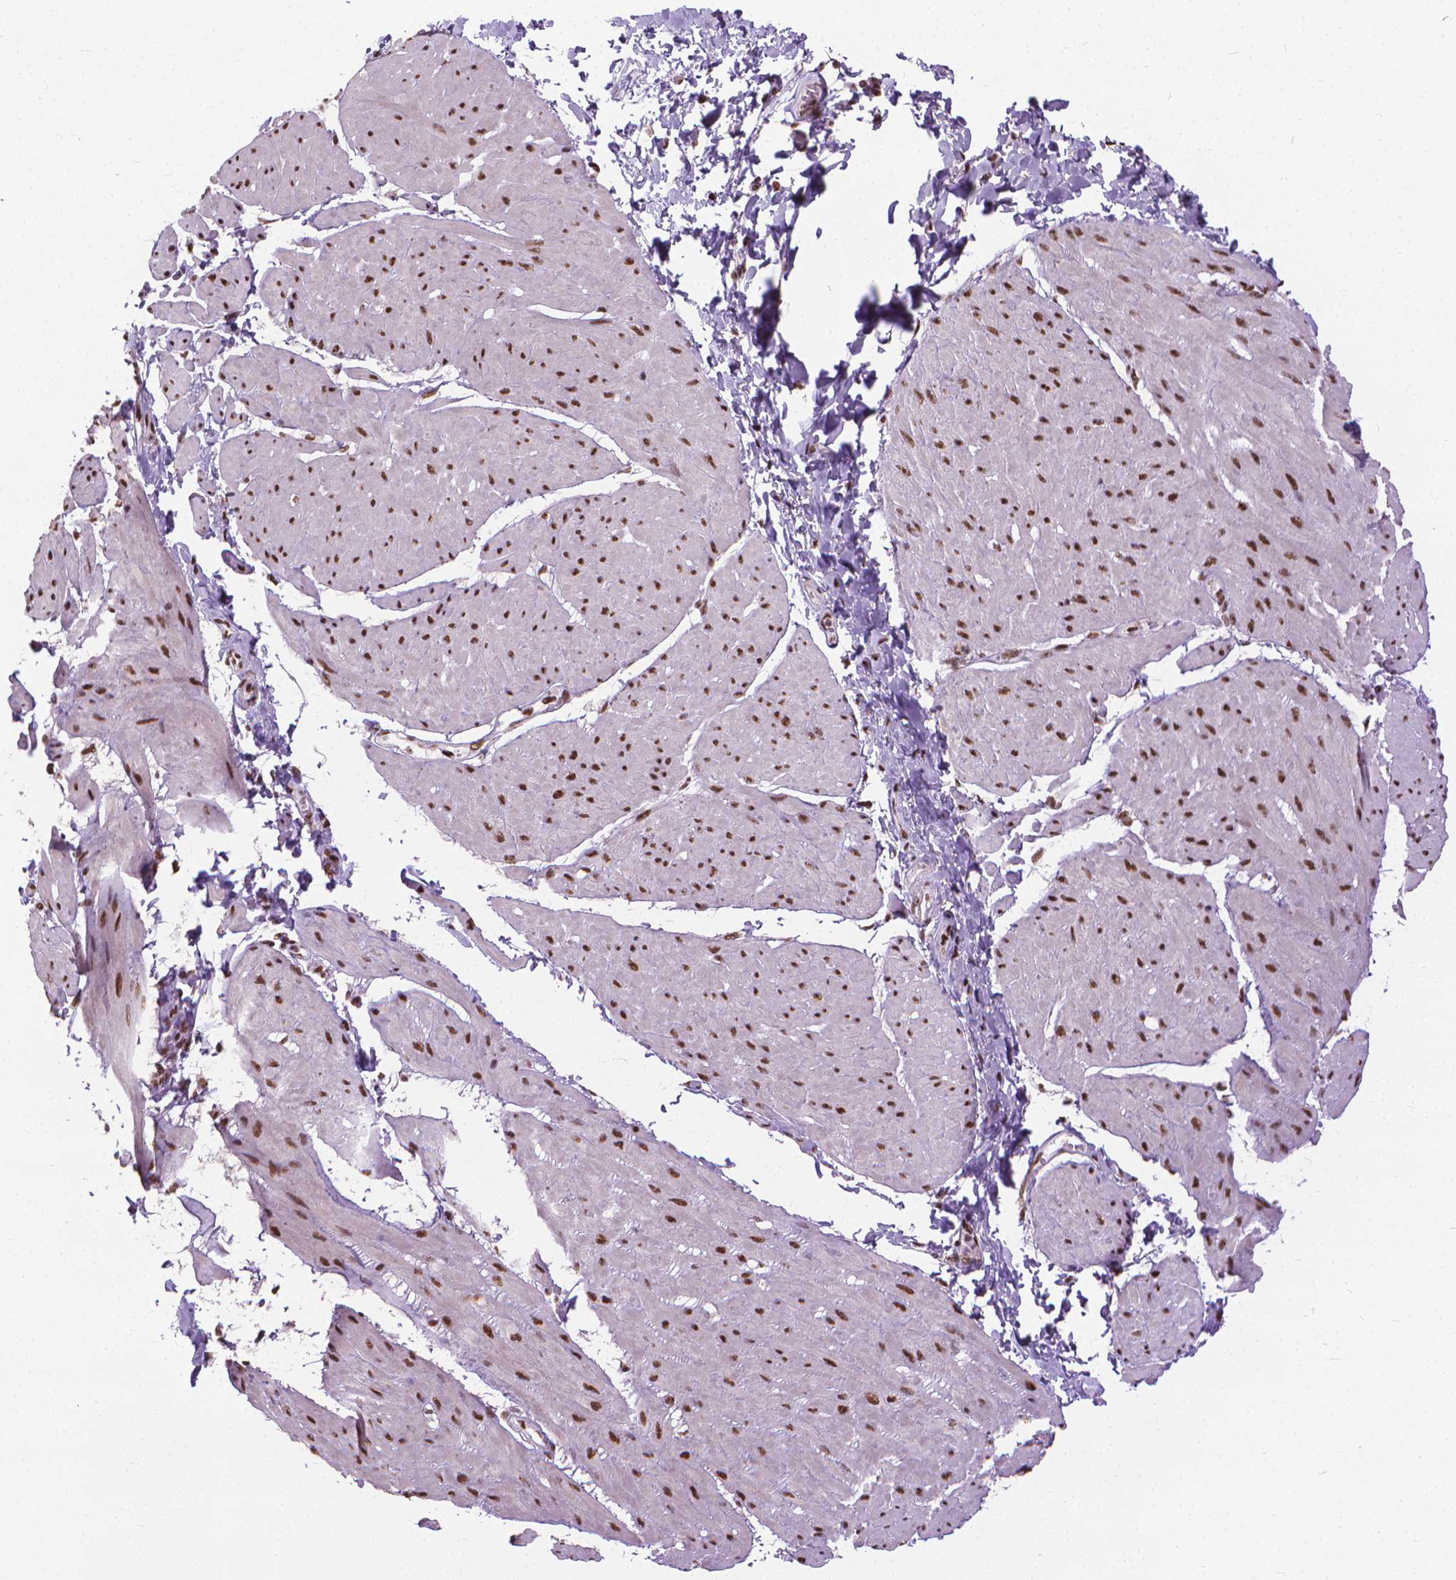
{"staining": {"intensity": "strong", "quantity": "<25%", "location": "nuclear"}, "tissue": "adipose tissue", "cell_type": "Adipocytes", "image_type": "normal", "snomed": [{"axis": "morphology", "description": "Normal tissue, NOS"}, {"axis": "topography", "description": "Urinary bladder"}, {"axis": "topography", "description": "Peripheral nerve tissue"}], "caption": "Immunohistochemical staining of benign adipose tissue reveals strong nuclear protein expression in approximately <25% of adipocytes.", "gene": "AKAP8", "patient": {"sex": "female", "age": 60}}